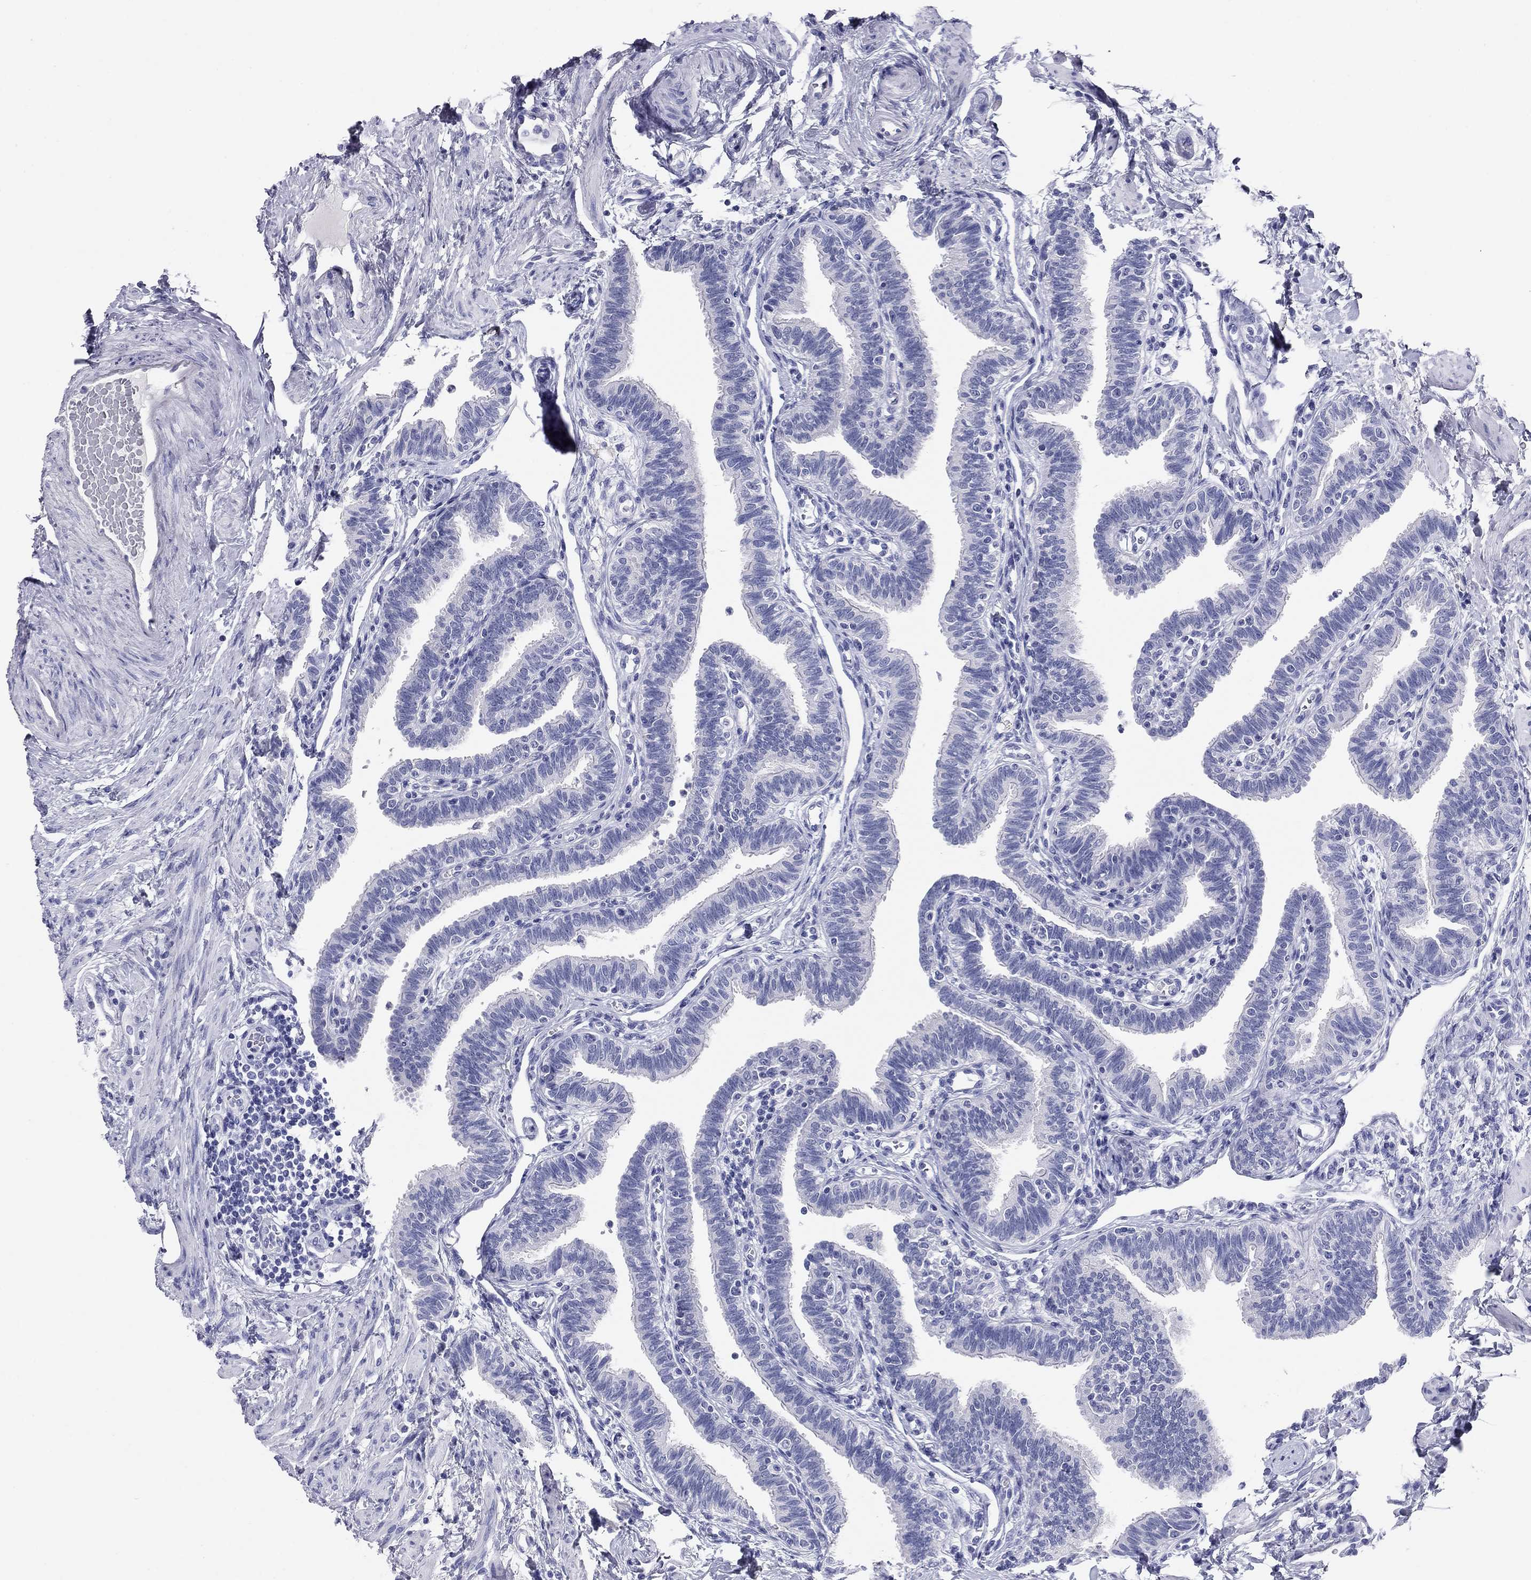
{"staining": {"intensity": "negative", "quantity": "none", "location": "none"}, "tissue": "fallopian tube", "cell_type": "Glandular cells", "image_type": "normal", "snomed": [{"axis": "morphology", "description": "Normal tissue, NOS"}, {"axis": "topography", "description": "Fallopian tube"}], "caption": "IHC micrograph of benign fallopian tube stained for a protein (brown), which shows no expression in glandular cells. (DAB (3,3'-diaminobenzidine) immunohistochemistry (IHC) visualized using brightfield microscopy, high magnification).", "gene": "NPPA", "patient": {"sex": "female", "age": 36}}